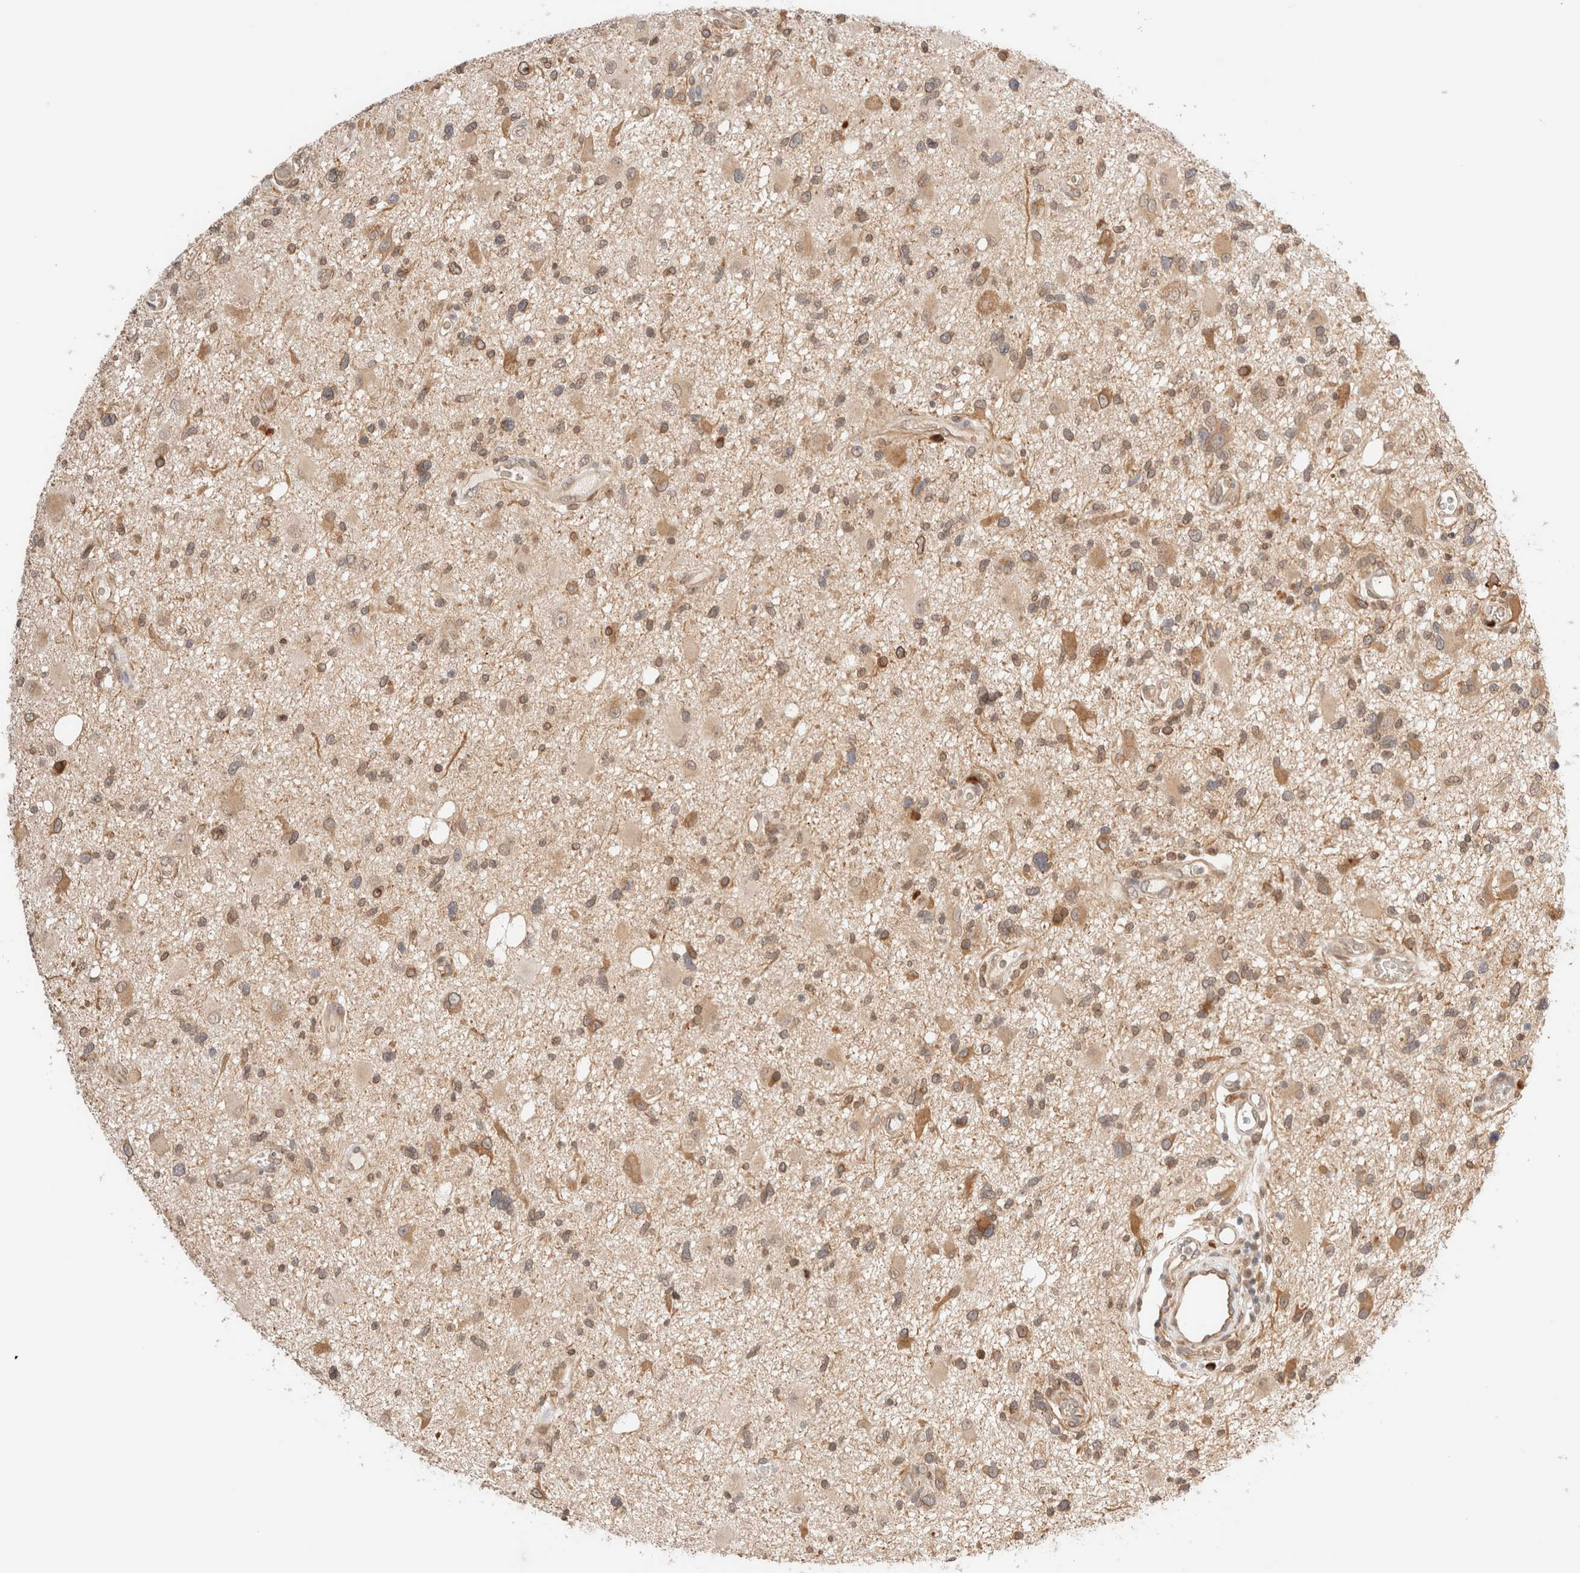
{"staining": {"intensity": "moderate", "quantity": "25%-75%", "location": "cytoplasmic/membranous"}, "tissue": "glioma", "cell_type": "Tumor cells", "image_type": "cancer", "snomed": [{"axis": "morphology", "description": "Glioma, malignant, High grade"}, {"axis": "topography", "description": "Brain"}], "caption": "Malignant high-grade glioma stained for a protein (brown) demonstrates moderate cytoplasmic/membranous positive positivity in about 25%-75% of tumor cells.", "gene": "SYVN1", "patient": {"sex": "male", "age": 33}}